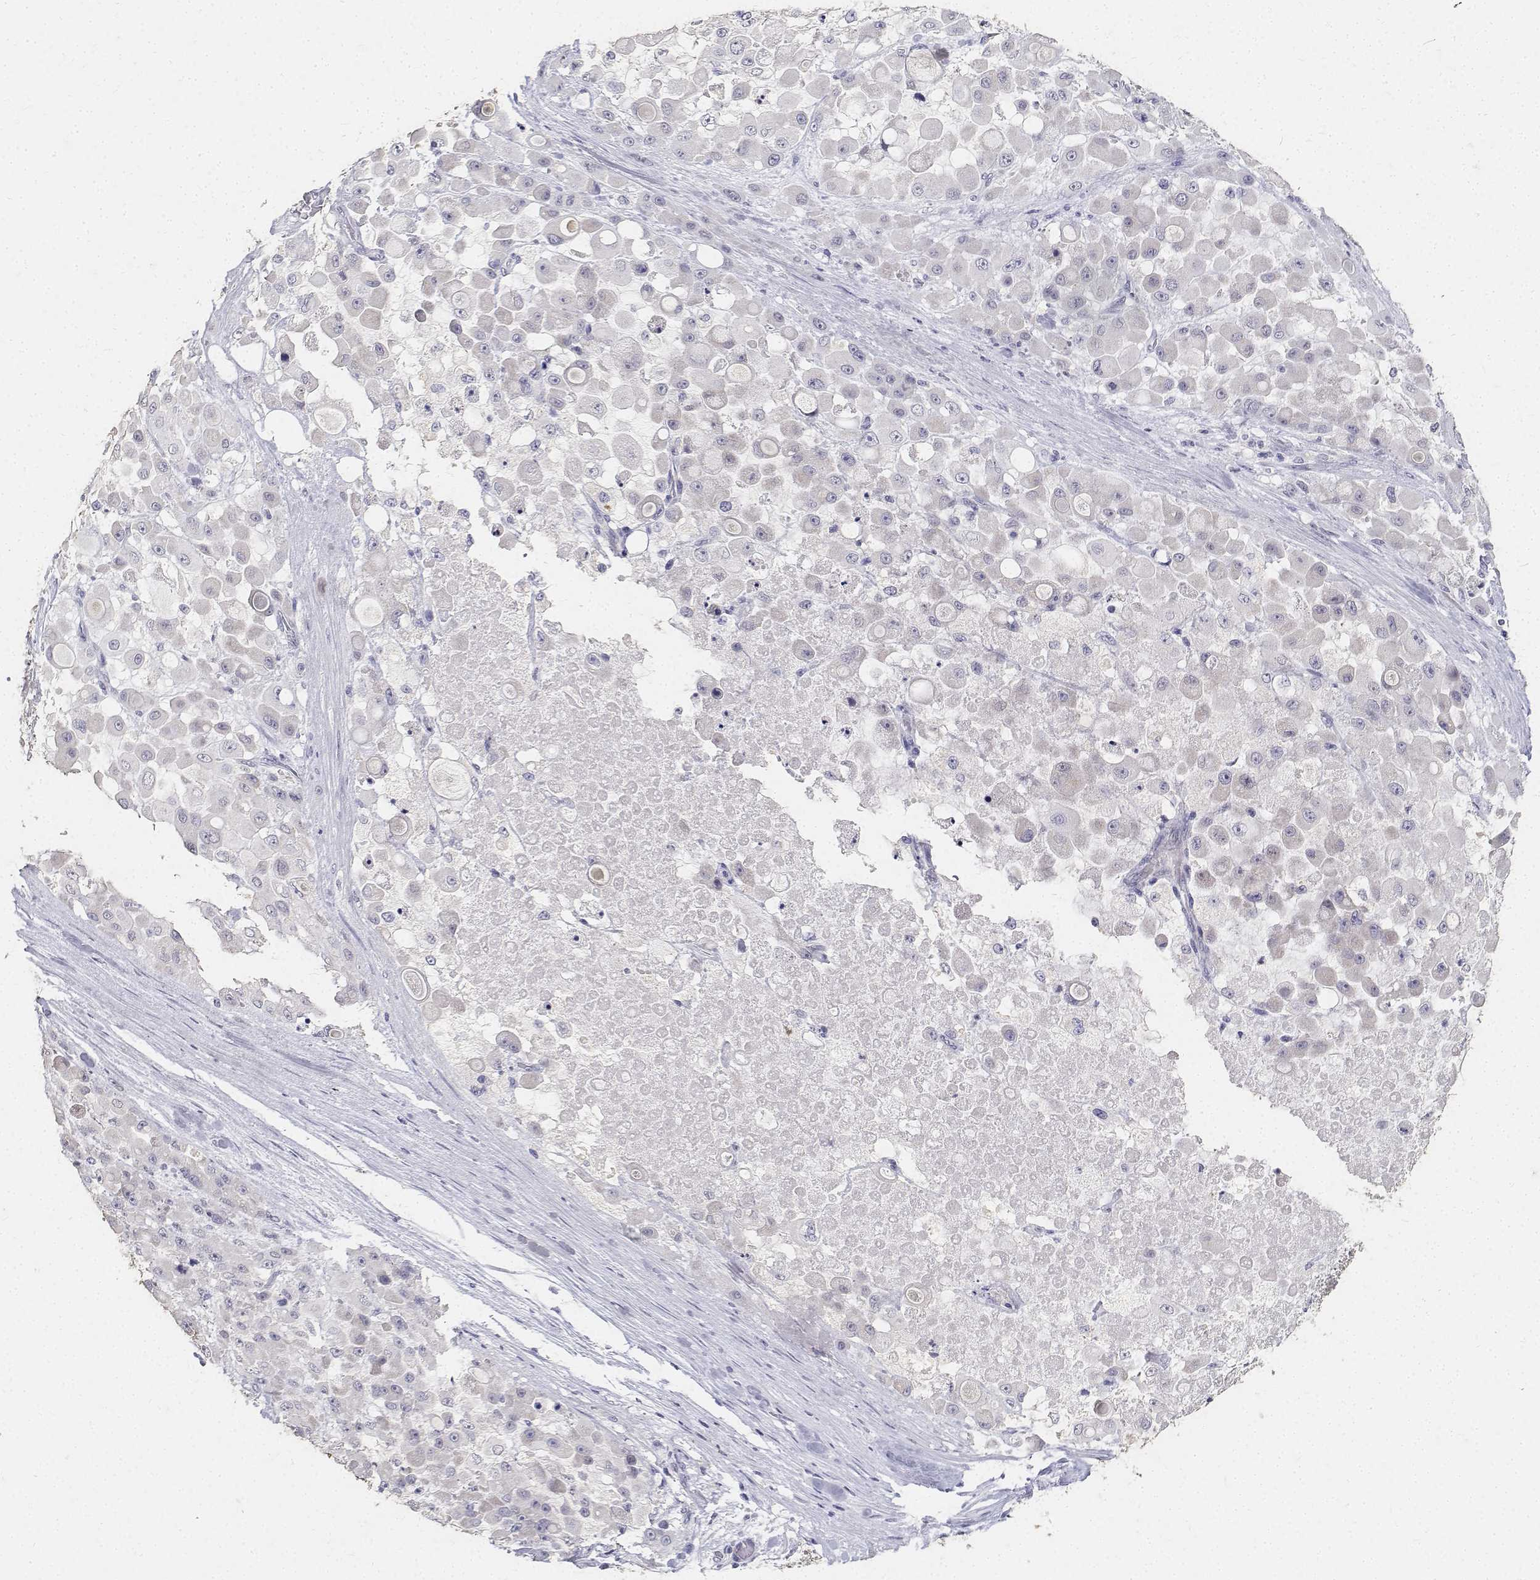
{"staining": {"intensity": "negative", "quantity": "none", "location": "none"}, "tissue": "stomach cancer", "cell_type": "Tumor cells", "image_type": "cancer", "snomed": [{"axis": "morphology", "description": "Adenocarcinoma, NOS"}, {"axis": "topography", "description": "Stomach"}], "caption": "This photomicrograph is of stomach cancer stained with IHC to label a protein in brown with the nuclei are counter-stained blue. There is no staining in tumor cells.", "gene": "PAEP", "patient": {"sex": "female", "age": 76}}